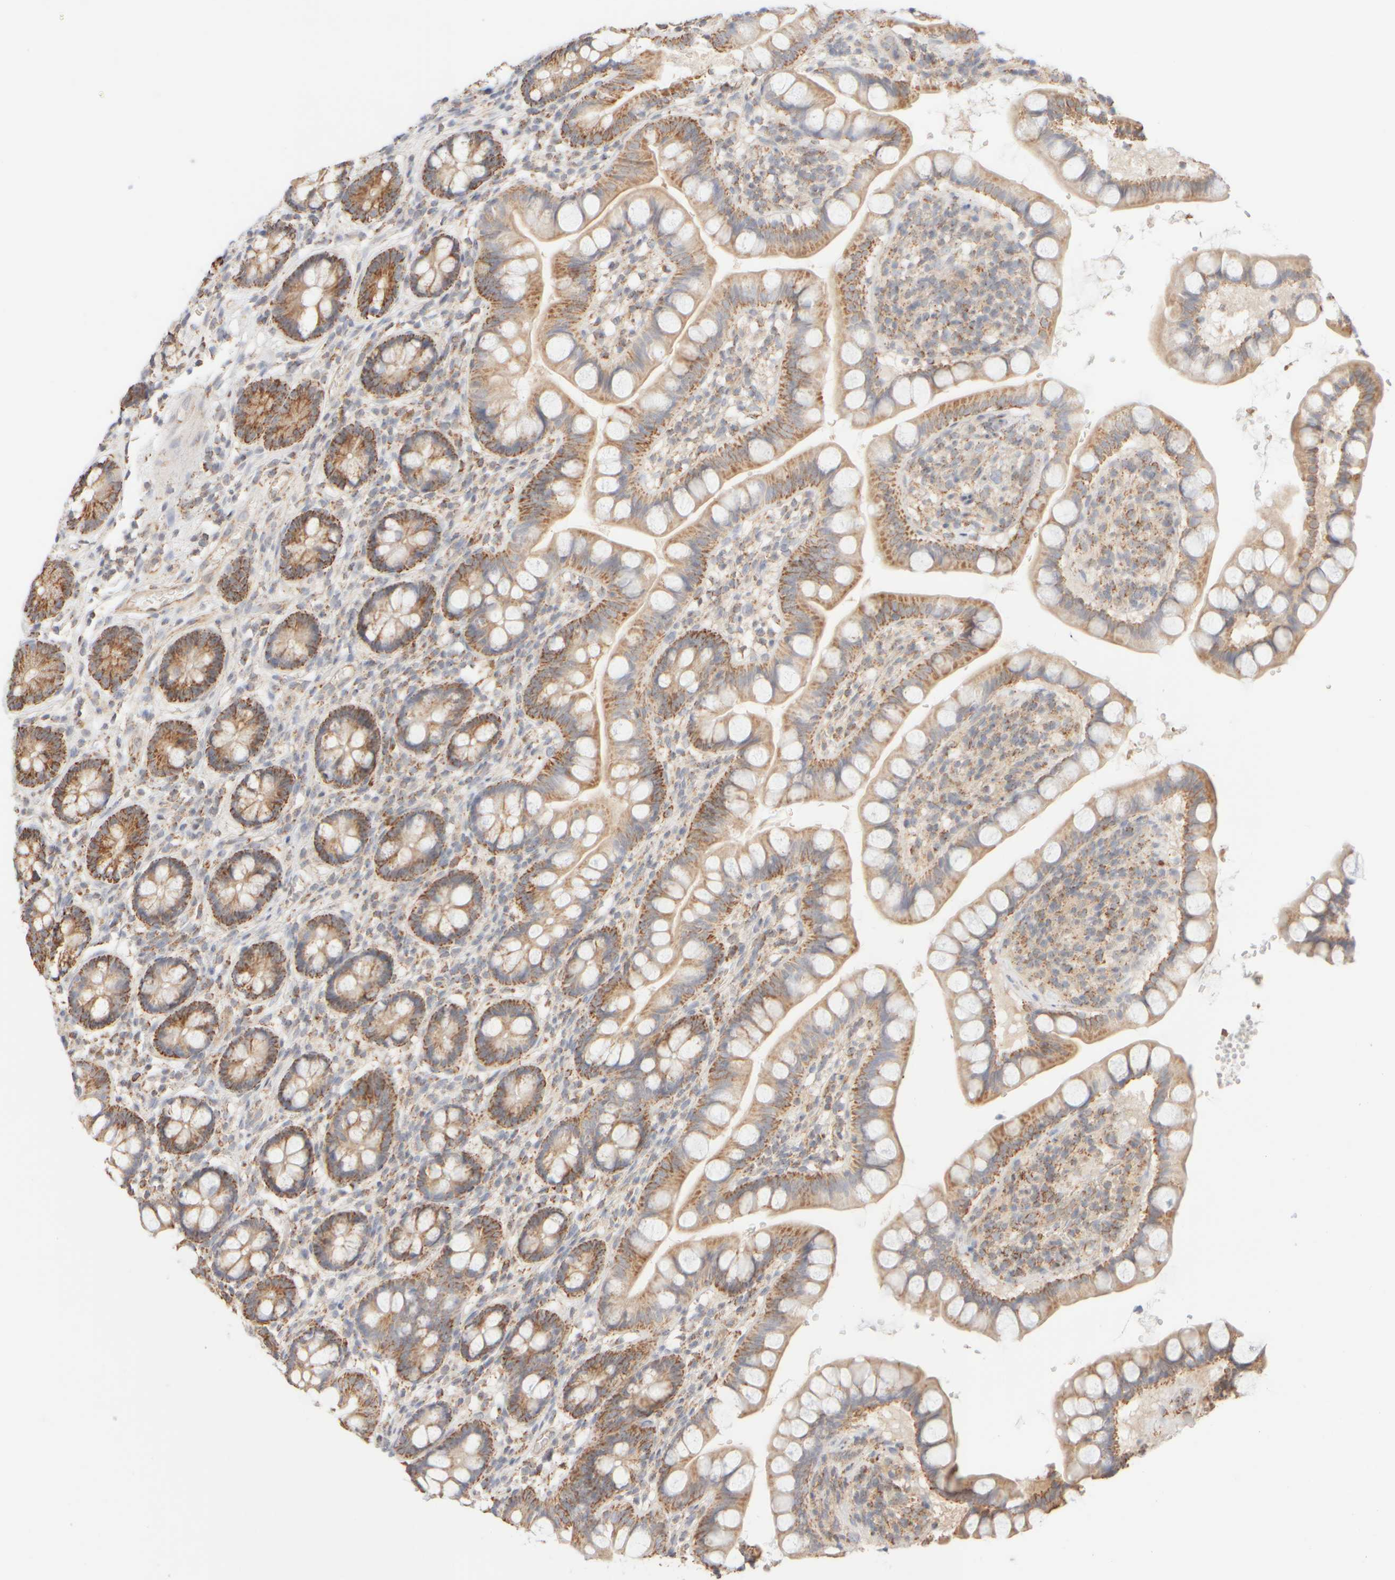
{"staining": {"intensity": "moderate", "quantity": ">75%", "location": "cytoplasmic/membranous"}, "tissue": "small intestine", "cell_type": "Glandular cells", "image_type": "normal", "snomed": [{"axis": "morphology", "description": "Normal tissue, NOS"}, {"axis": "topography", "description": "Small intestine"}], "caption": "Normal small intestine was stained to show a protein in brown. There is medium levels of moderate cytoplasmic/membranous staining in about >75% of glandular cells. The staining is performed using DAB (3,3'-diaminobenzidine) brown chromogen to label protein expression. The nuclei are counter-stained blue using hematoxylin.", "gene": "APBB2", "patient": {"sex": "female", "age": 84}}